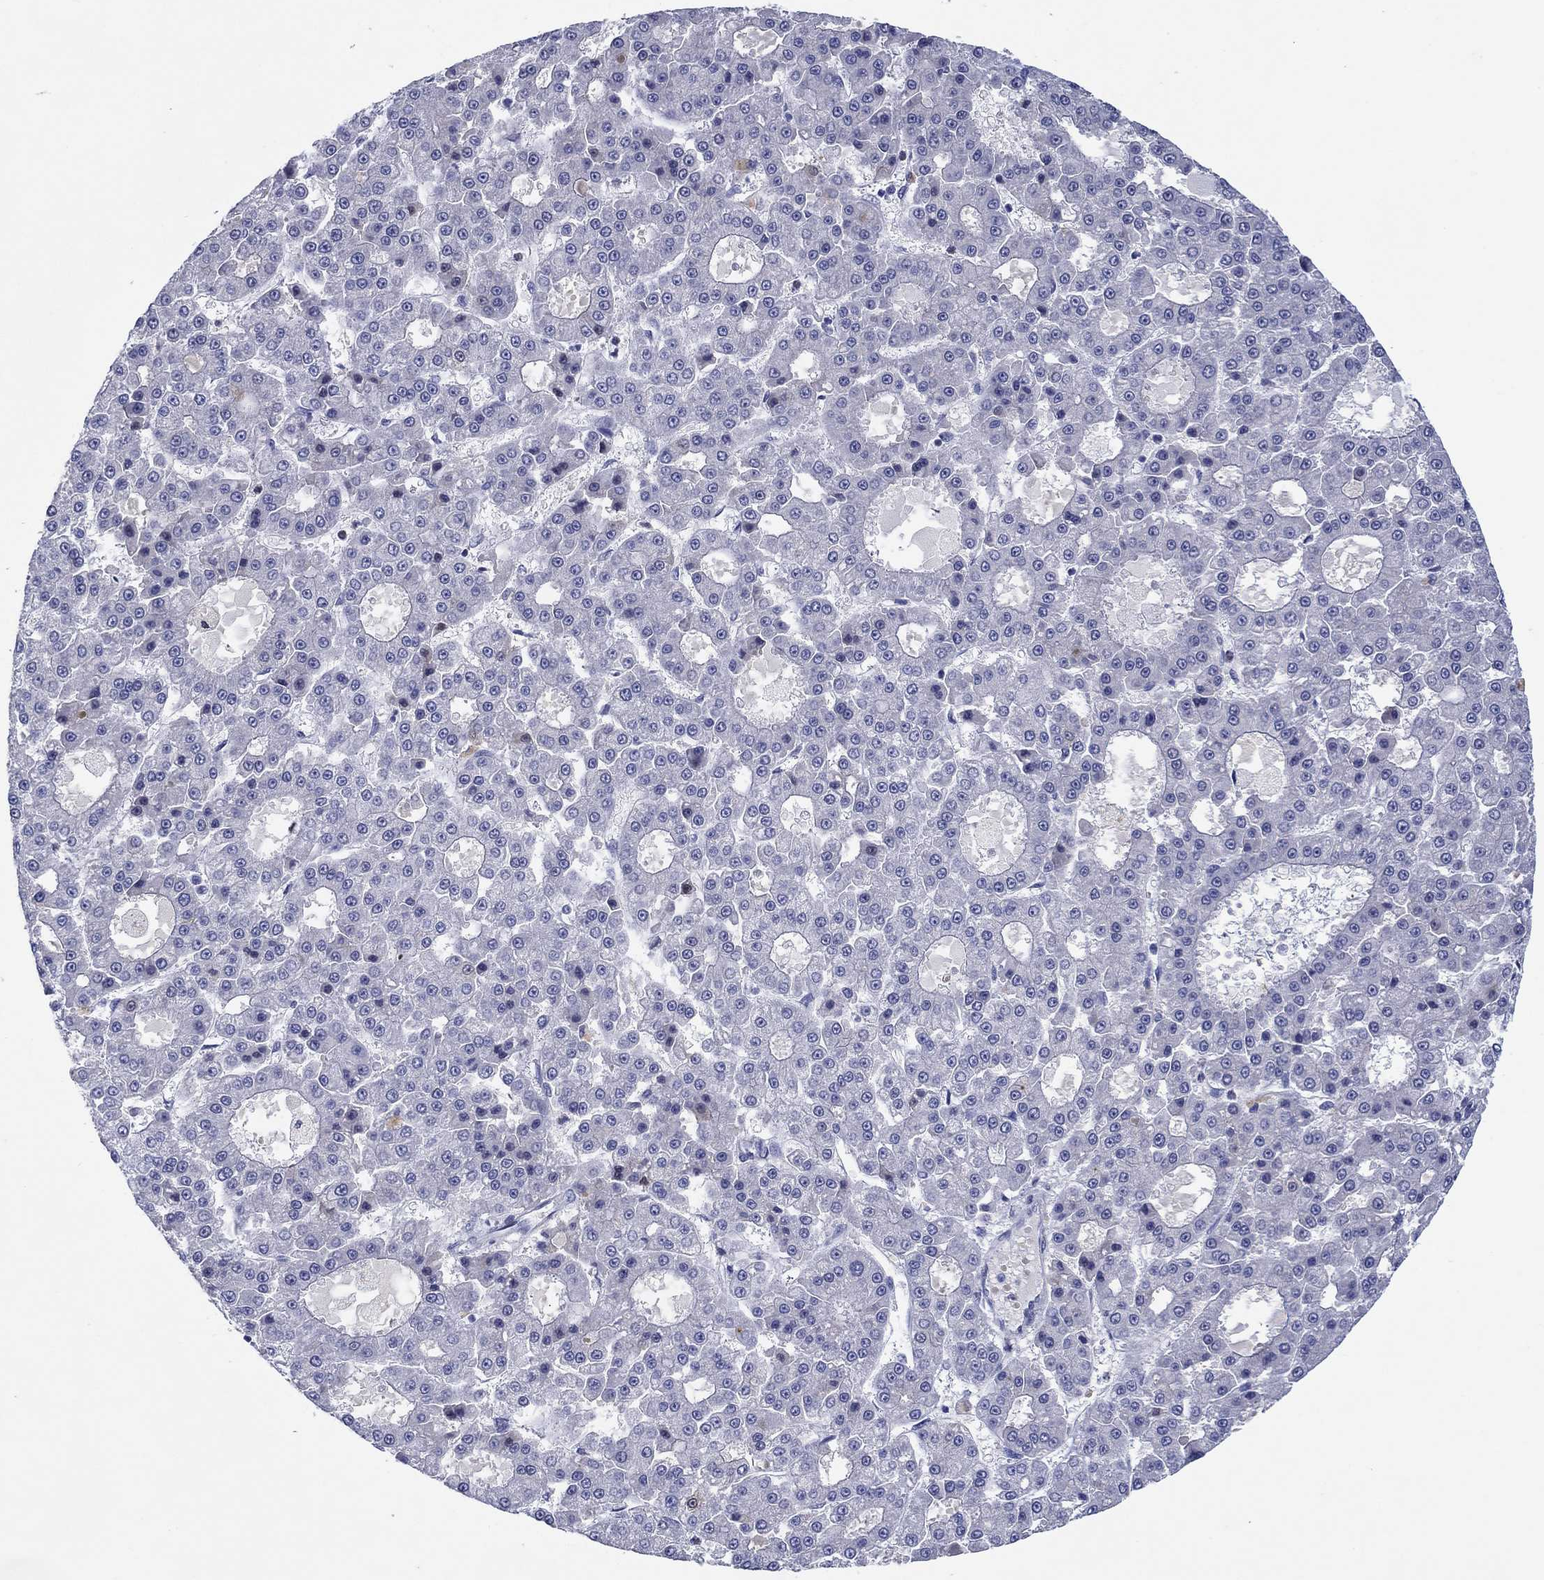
{"staining": {"intensity": "negative", "quantity": "none", "location": "none"}, "tissue": "liver cancer", "cell_type": "Tumor cells", "image_type": "cancer", "snomed": [{"axis": "morphology", "description": "Carcinoma, Hepatocellular, NOS"}, {"axis": "topography", "description": "Liver"}], "caption": "Tumor cells are negative for protein expression in human liver cancer. (Stains: DAB immunohistochemistry (IHC) with hematoxylin counter stain, Microscopy: brightfield microscopy at high magnification).", "gene": "HDC", "patient": {"sex": "male", "age": 70}}